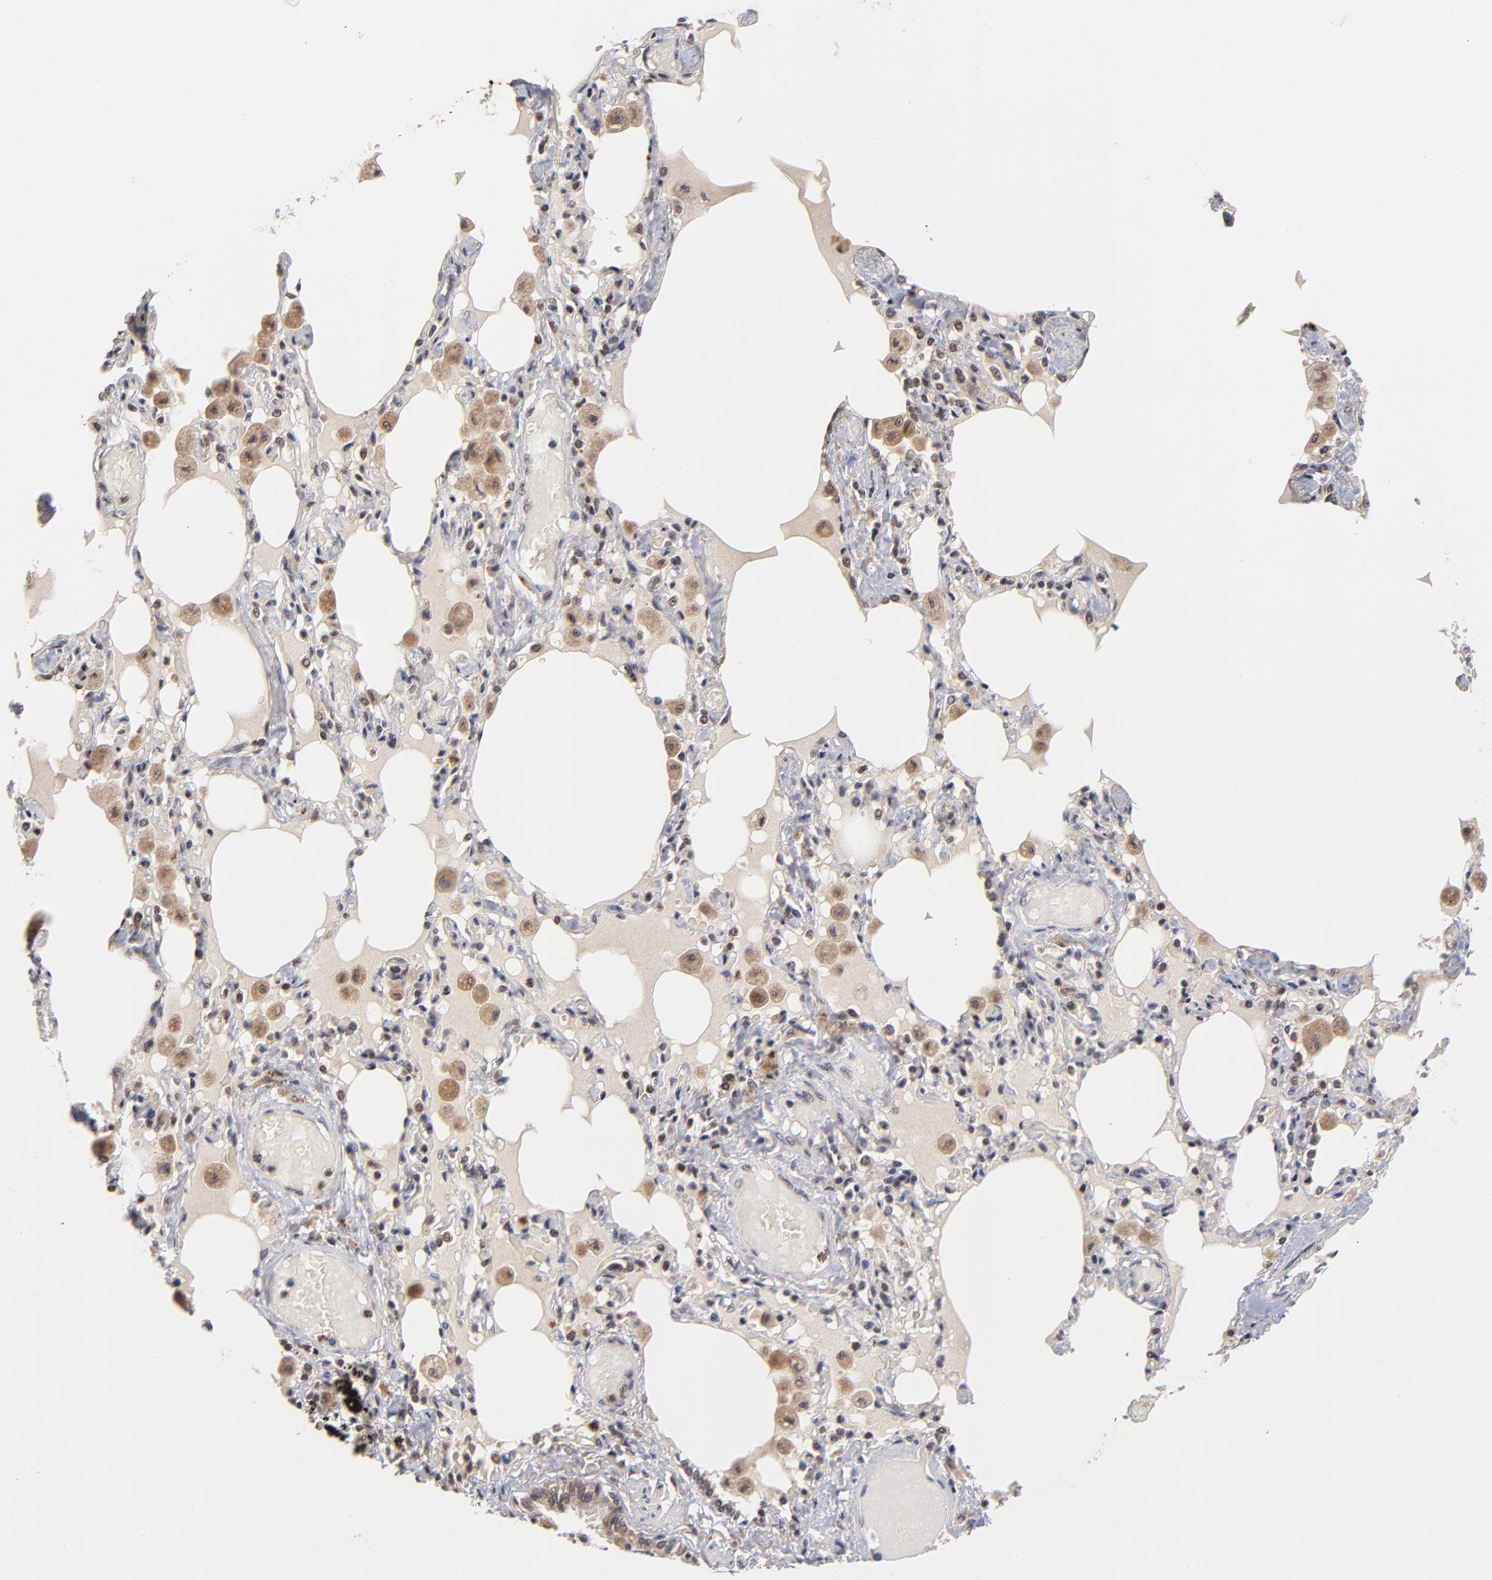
{"staining": {"intensity": "weak", "quantity": ">75%", "location": "cytoplasmic/membranous"}, "tissue": "bronchus", "cell_type": "Respiratory epithelial cells", "image_type": "normal", "snomed": [{"axis": "morphology", "description": "Normal tissue, NOS"}, {"axis": "morphology", "description": "Squamous cell carcinoma, NOS"}, {"axis": "topography", "description": "Bronchus"}, {"axis": "topography", "description": "Lung"}], "caption": "DAB immunohistochemical staining of normal bronchus shows weak cytoplasmic/membranous protein expression in about >75% of respiratory epithelial cells. (brown staining indicates protein expression, while blue staining denotes nuclei).", "gene": "ZNF419", "patient": {"sex": "female", "age": 47}}